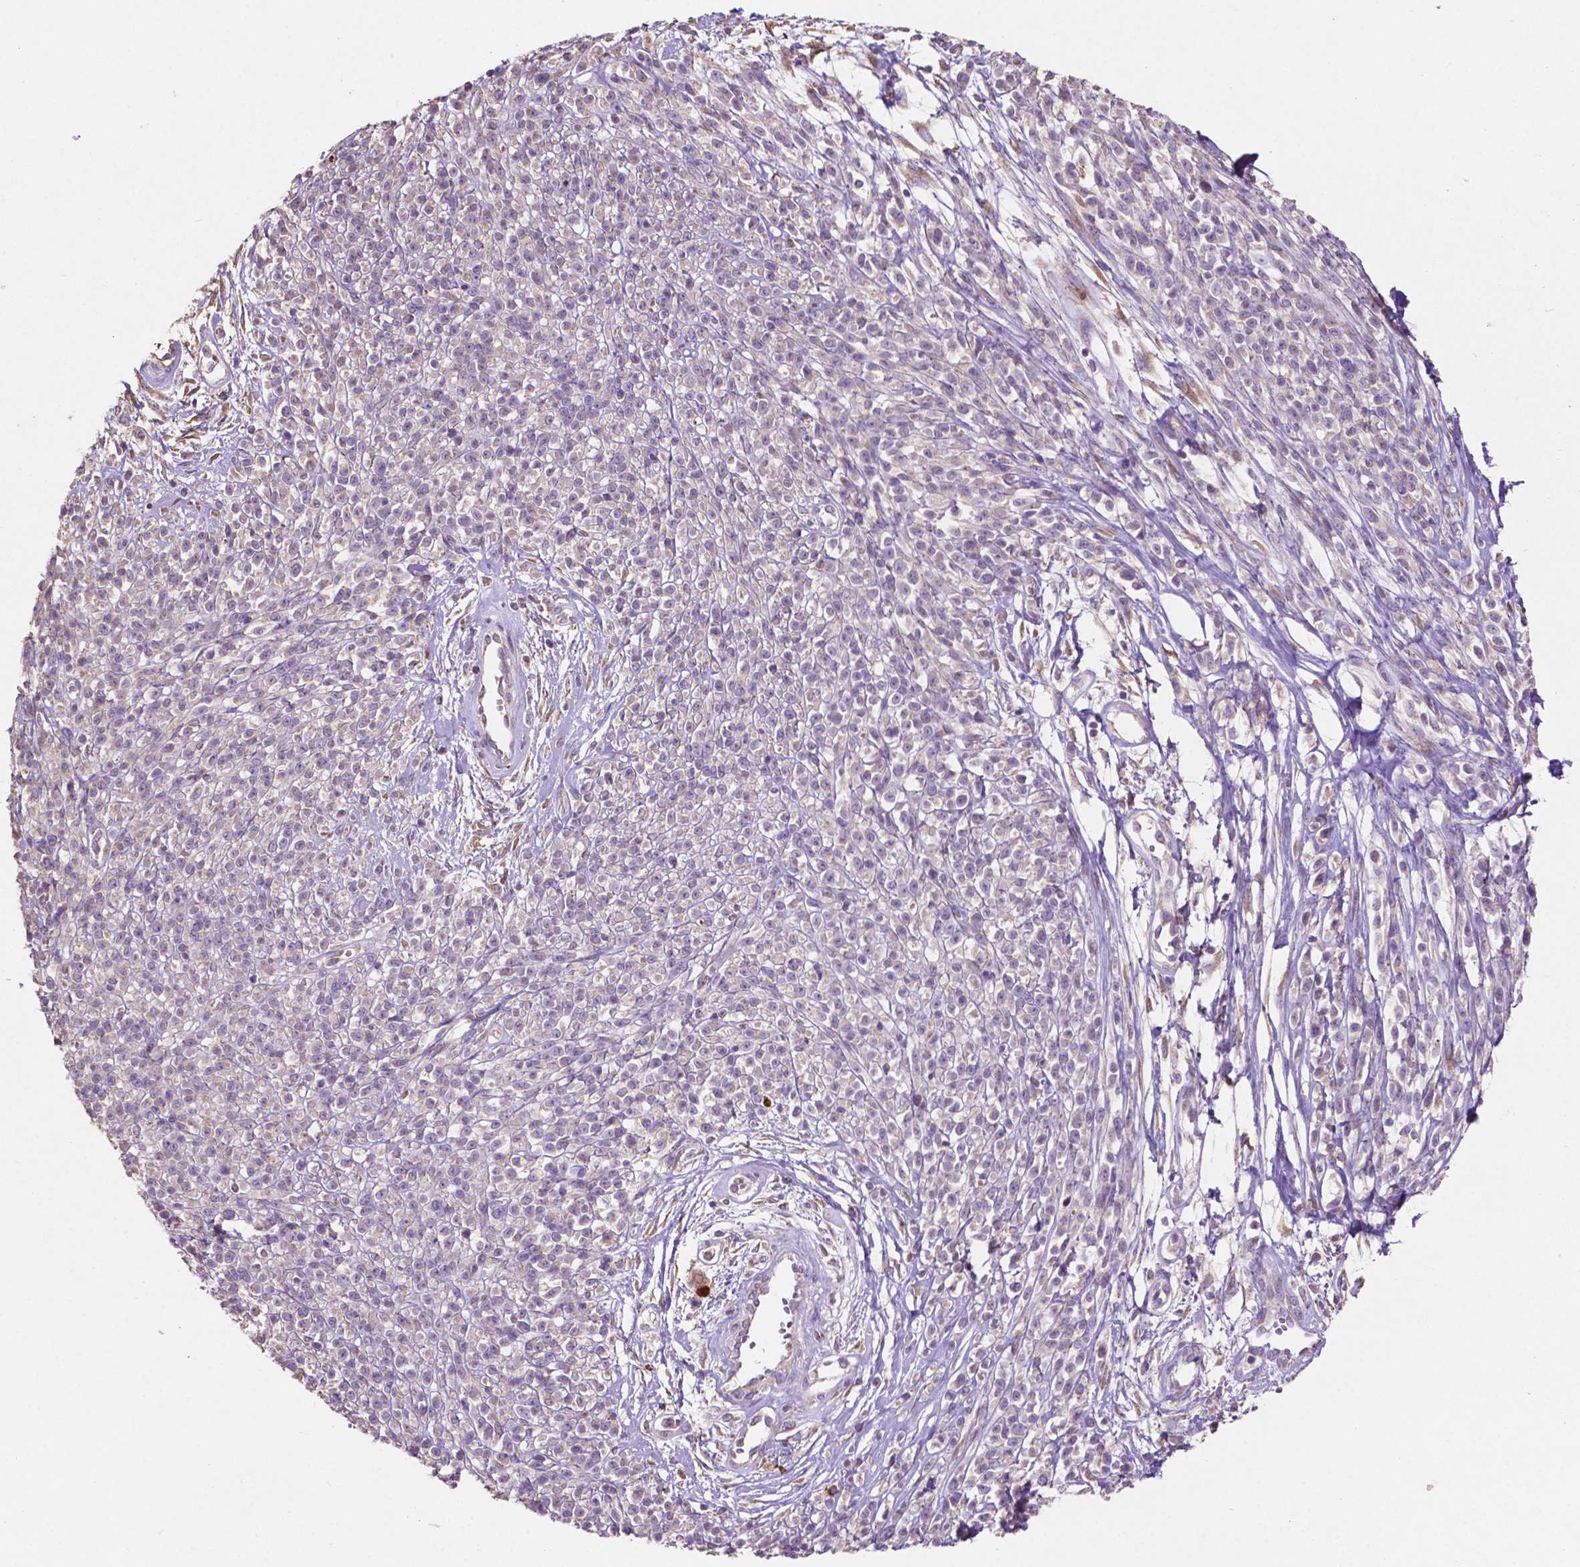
{"staining": {"intensity": "negative", "quantity": "none", "location": "none"}, "tissue": "melanoma", "cell_type": "Tumor cells", "image_type": "cancer", "snomed": [{"axis": "morphology", "description": "Malignant melanoma, NOS"}, {"axis": "topography", "description": "Skin"}, {"axis": "topography", "description": "Skin of trunk"}], "caption": "Melanoma stained for a protein using IHC displays no staining tumor cells.", "gene": "MBTPS1", "patient": {"sex": "male", "age": 74}}